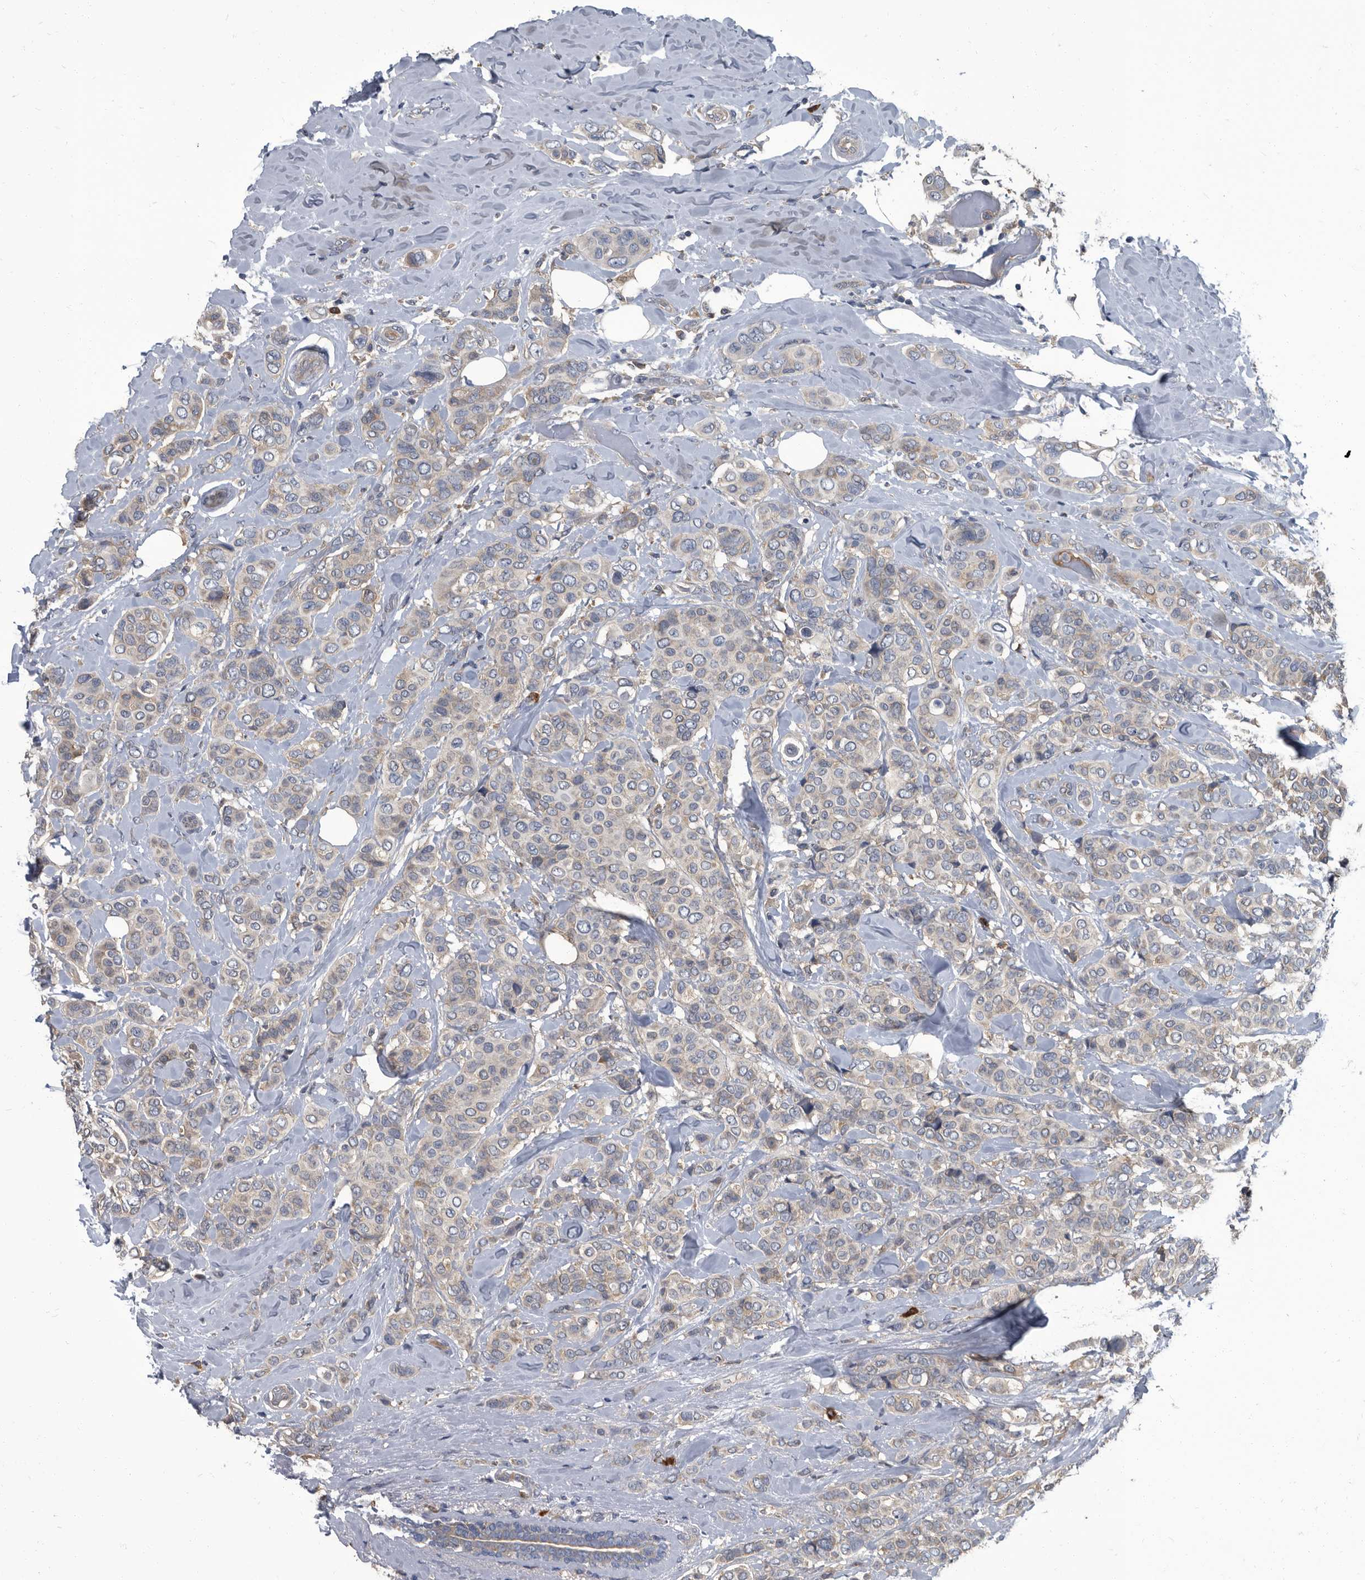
{"staining": {"intensity": "weak", "quantity": "<25%", "location": "cytoplasmic/membranous"}, "tissue": "breast cancer", "cell_type": "Tumor cells", "image_type": "cancer", "snomed": [{"axis": "morphology", "description": "Lobular carcinoma"}, {"axis": "topography", "description": "Breast"}], "caption": "There is no significant expression in tumor cells of lobular carcinoma (breast).", "gene": "CDV3", "patient": {"sex": "female", "age": 51}}